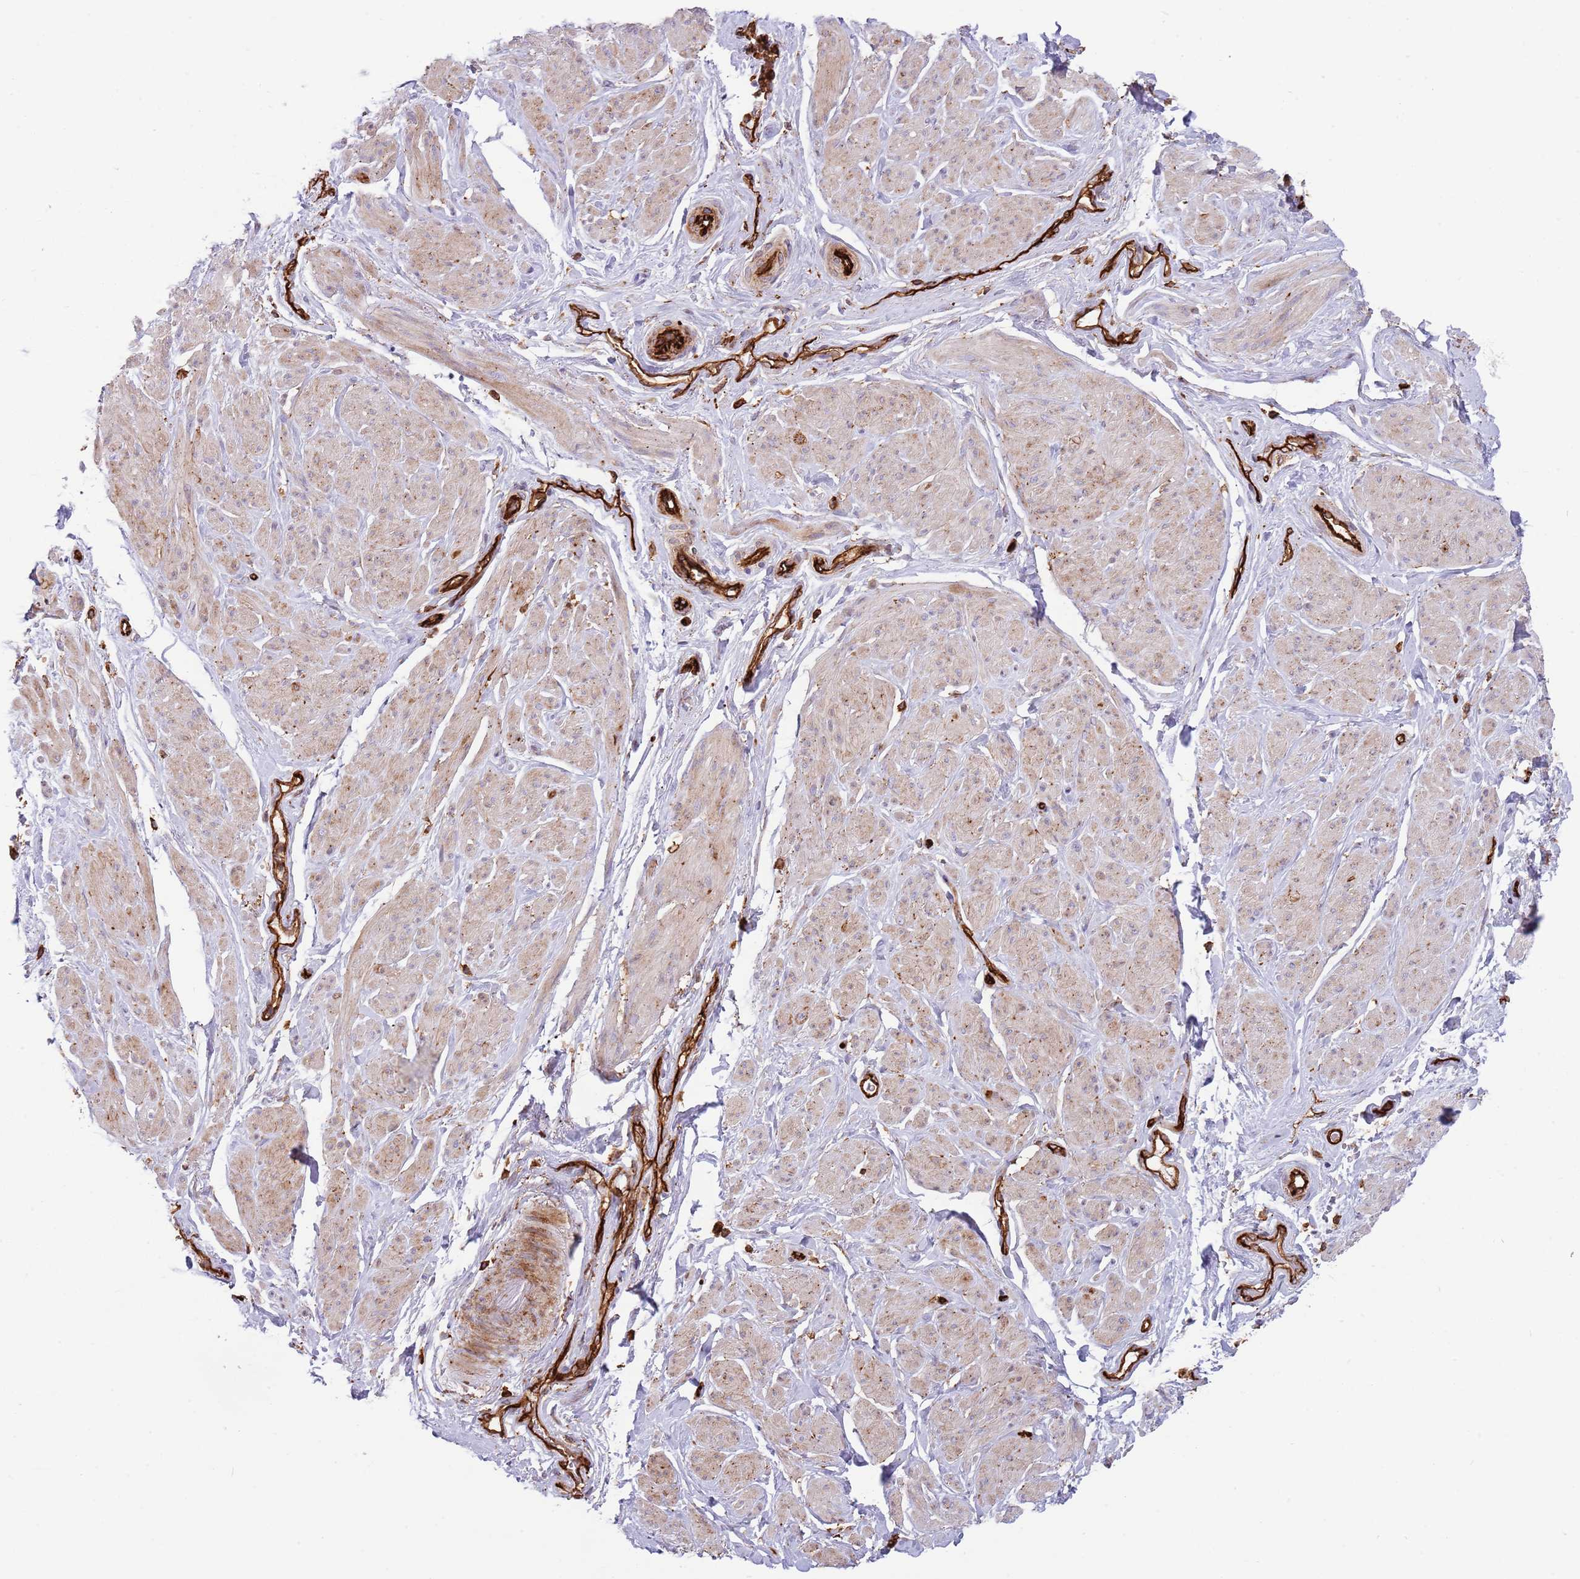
{"staining": {"intensity": "moderate", "quantity": ">75%", "location": "cytoplasmic/membranous"}, "tissue": "smooth muscle", "cell_type": "Smooth muscle cells", "image_type": "normal", "snomed": [{"axis": "morphology", "description": "Normal tissue, NOS"}, {"axis": "topography", "description": "Smooth muscle"}, {"axis": "topography", "description": "Peripheral nerve tissue"}], "caption": "Immunohistochemical staining of normal smooth muscle exhibits medium levels of moderate cytoplasmic/membranous positivity in about >75% of smooth muscle cells.", "gene": "KBTBD6", "patient": {"sex": "male", "age": 69}}